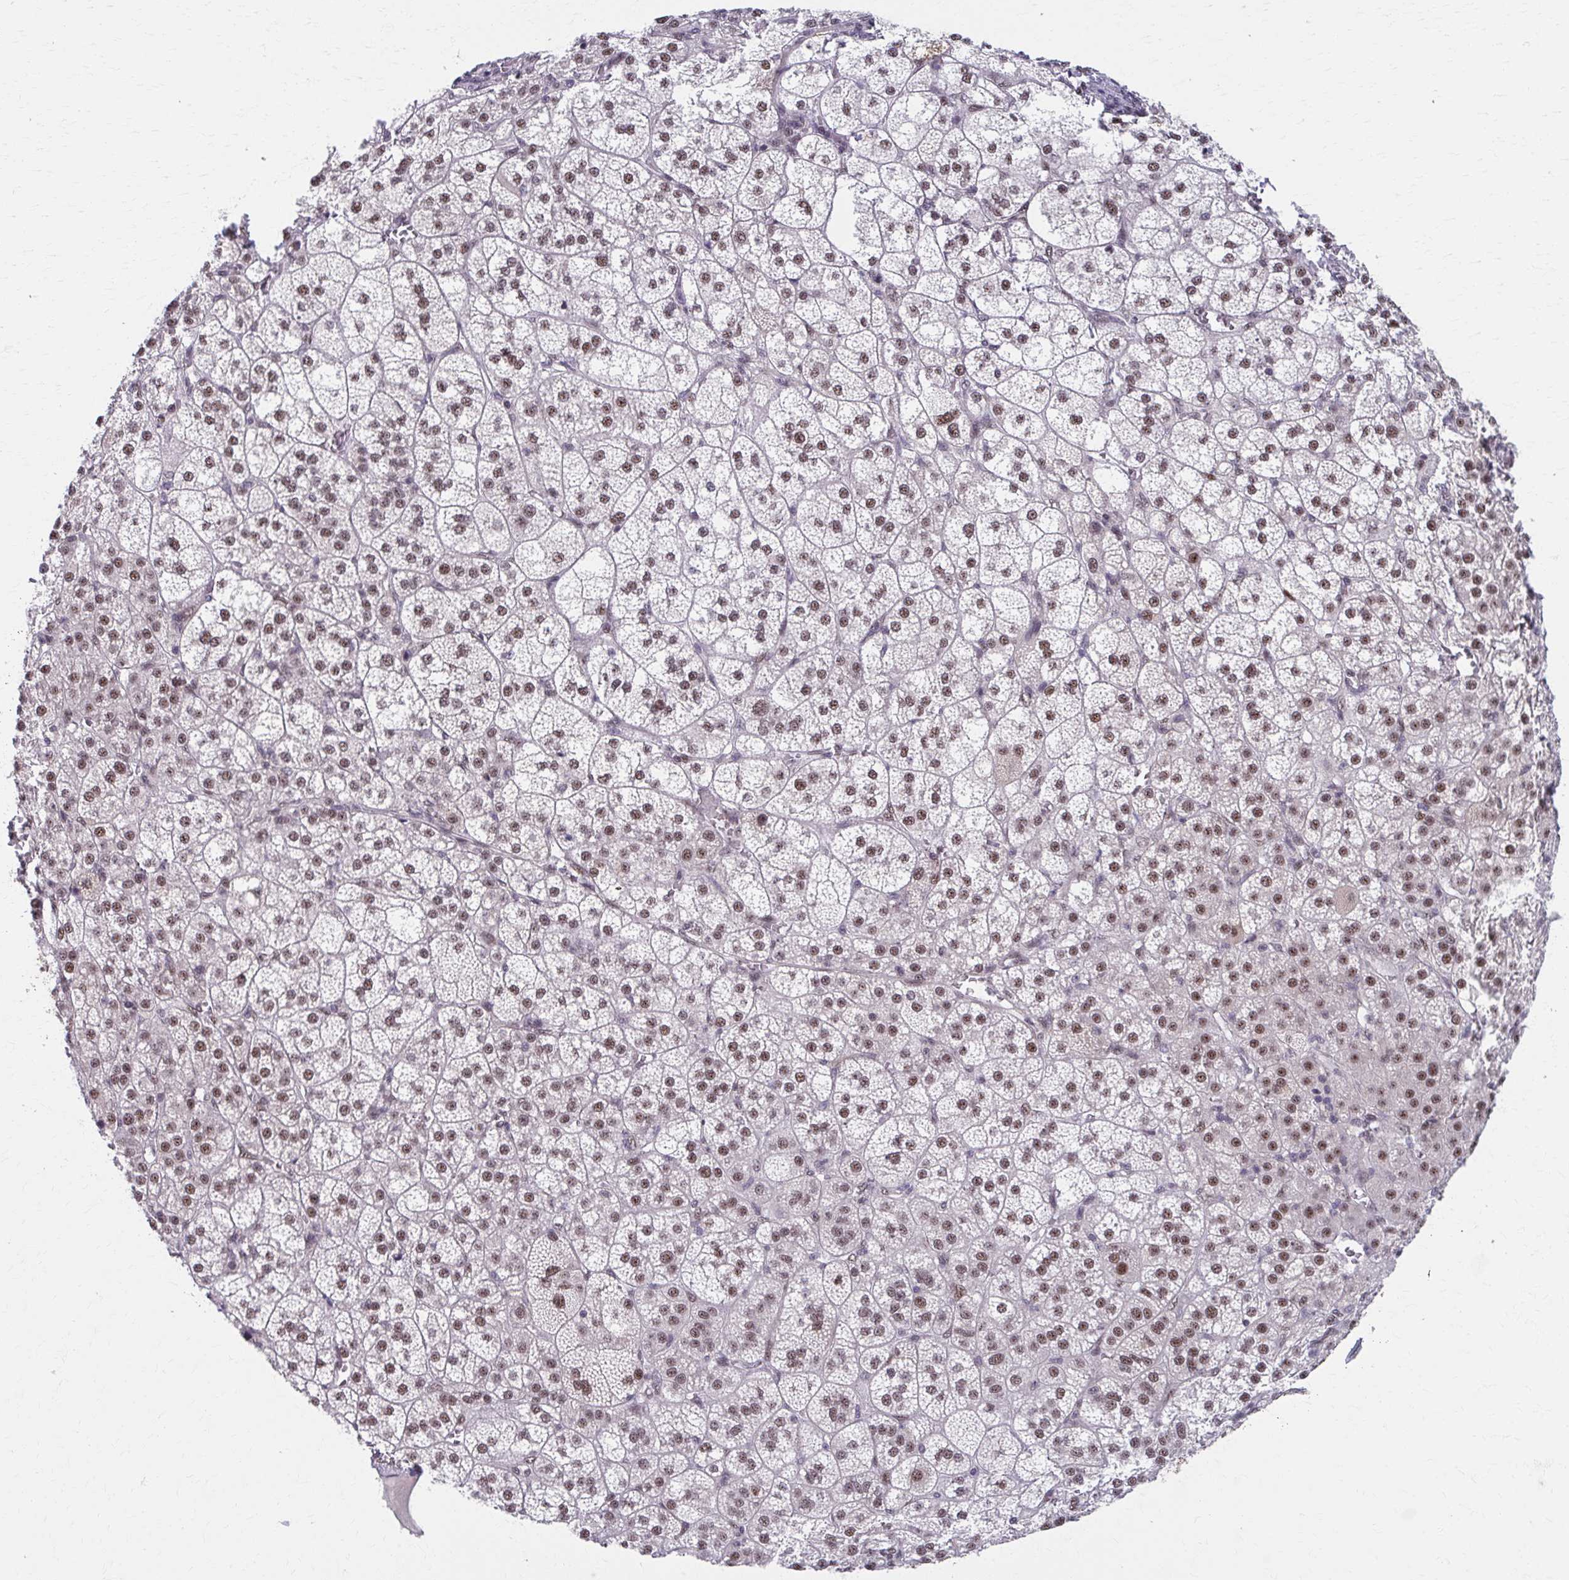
{"staining": {"intensity": "moderate", "quantity": ">75%", "location": "nuclear"}, "tissue": "adrenal gland", "cell_type": "Glandular cells", "image_type": "normal", "snomed": [{"axis": "morphology", "description": "Normal tissue, NOS"}, {"axis": "topography", "description": "Adrenal gland"}], "caption": "Glandular cells exhibit medium levels of moderate nuclear positivity in approximately >75% of cells in normal adrenal gland. Nuclei are stained in blue.", "gene": "SETBP1", "patient": {"sex": "female", "age": 60}}